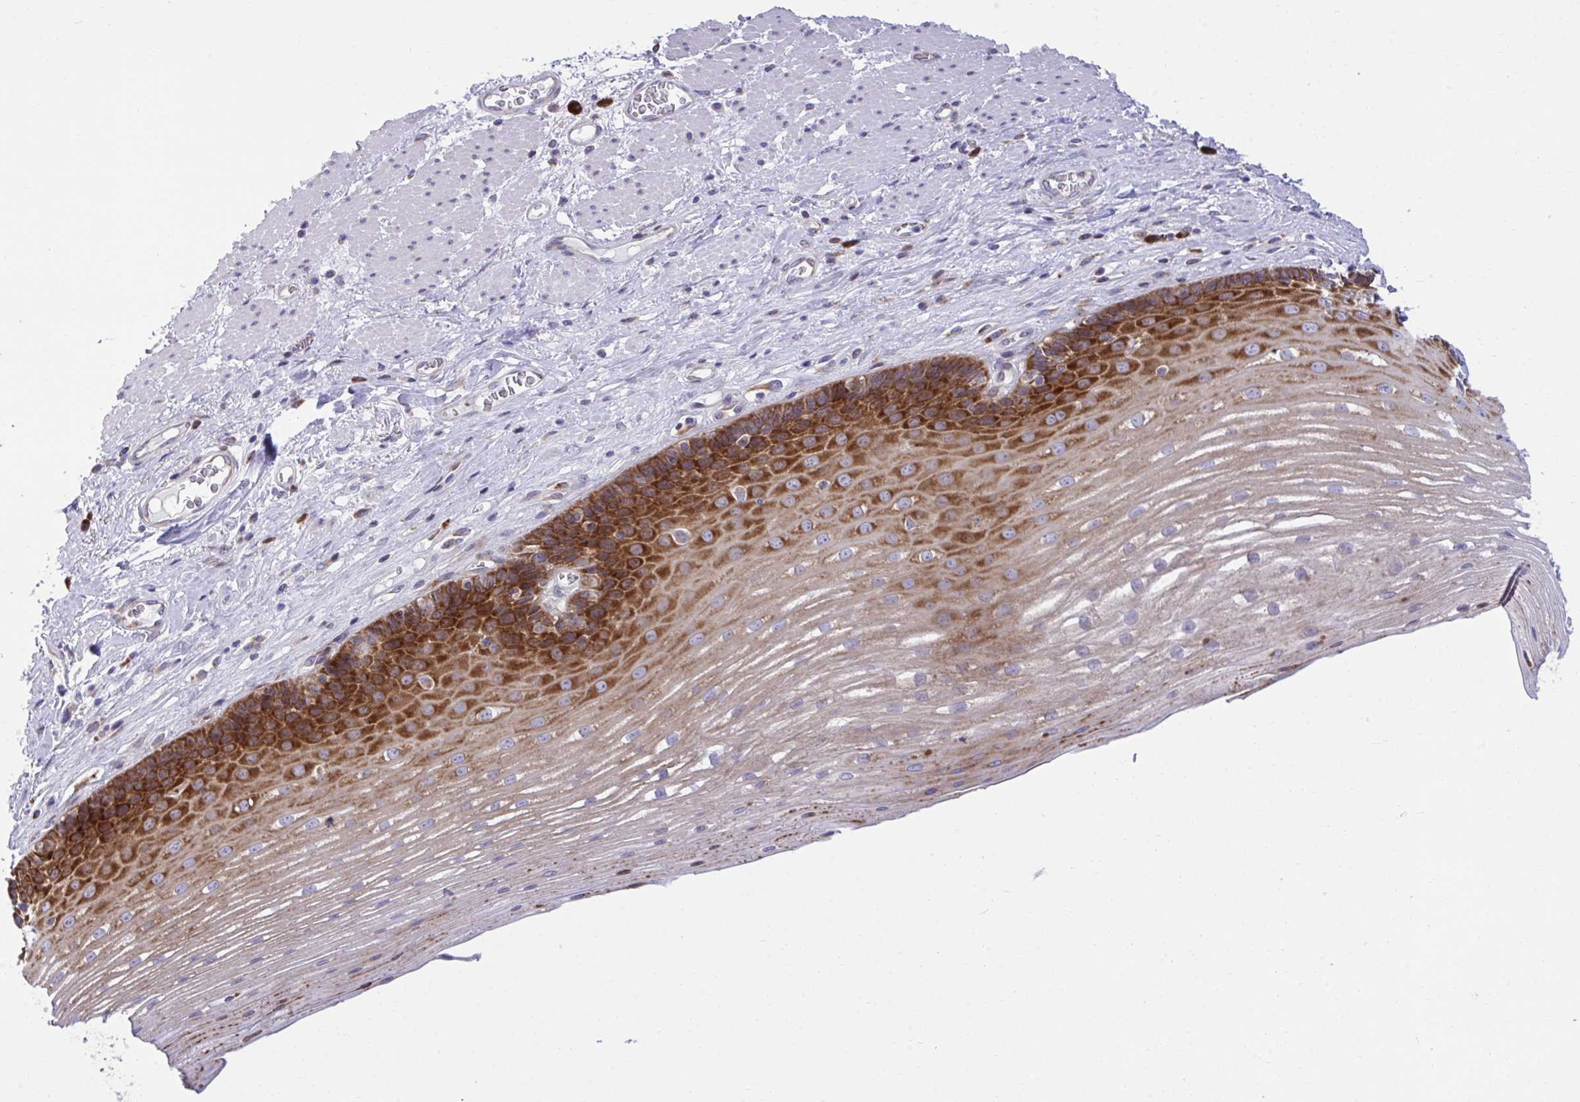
{"staining": {"intensity": "strong", "quantity": "25%-75%", "location": "cytoplasmic/membranous"}, "tissue": "esophagus", "cell_type": "Squamous epithelial cells", "image_type": "normal", "snomed": [{"axis": "morphology", "description": "Normal tissue, NOS"}, {"axis": "topography", "description": "Esophagus"}], "caption": "IHC of normal esophagus demonstrates high levels of strong cytoplasmic/membranous expression in about 25%-75% of squamous epithelial cells.", "gene": "RPS15", "patient": {"sex": "male", "age": 62}}